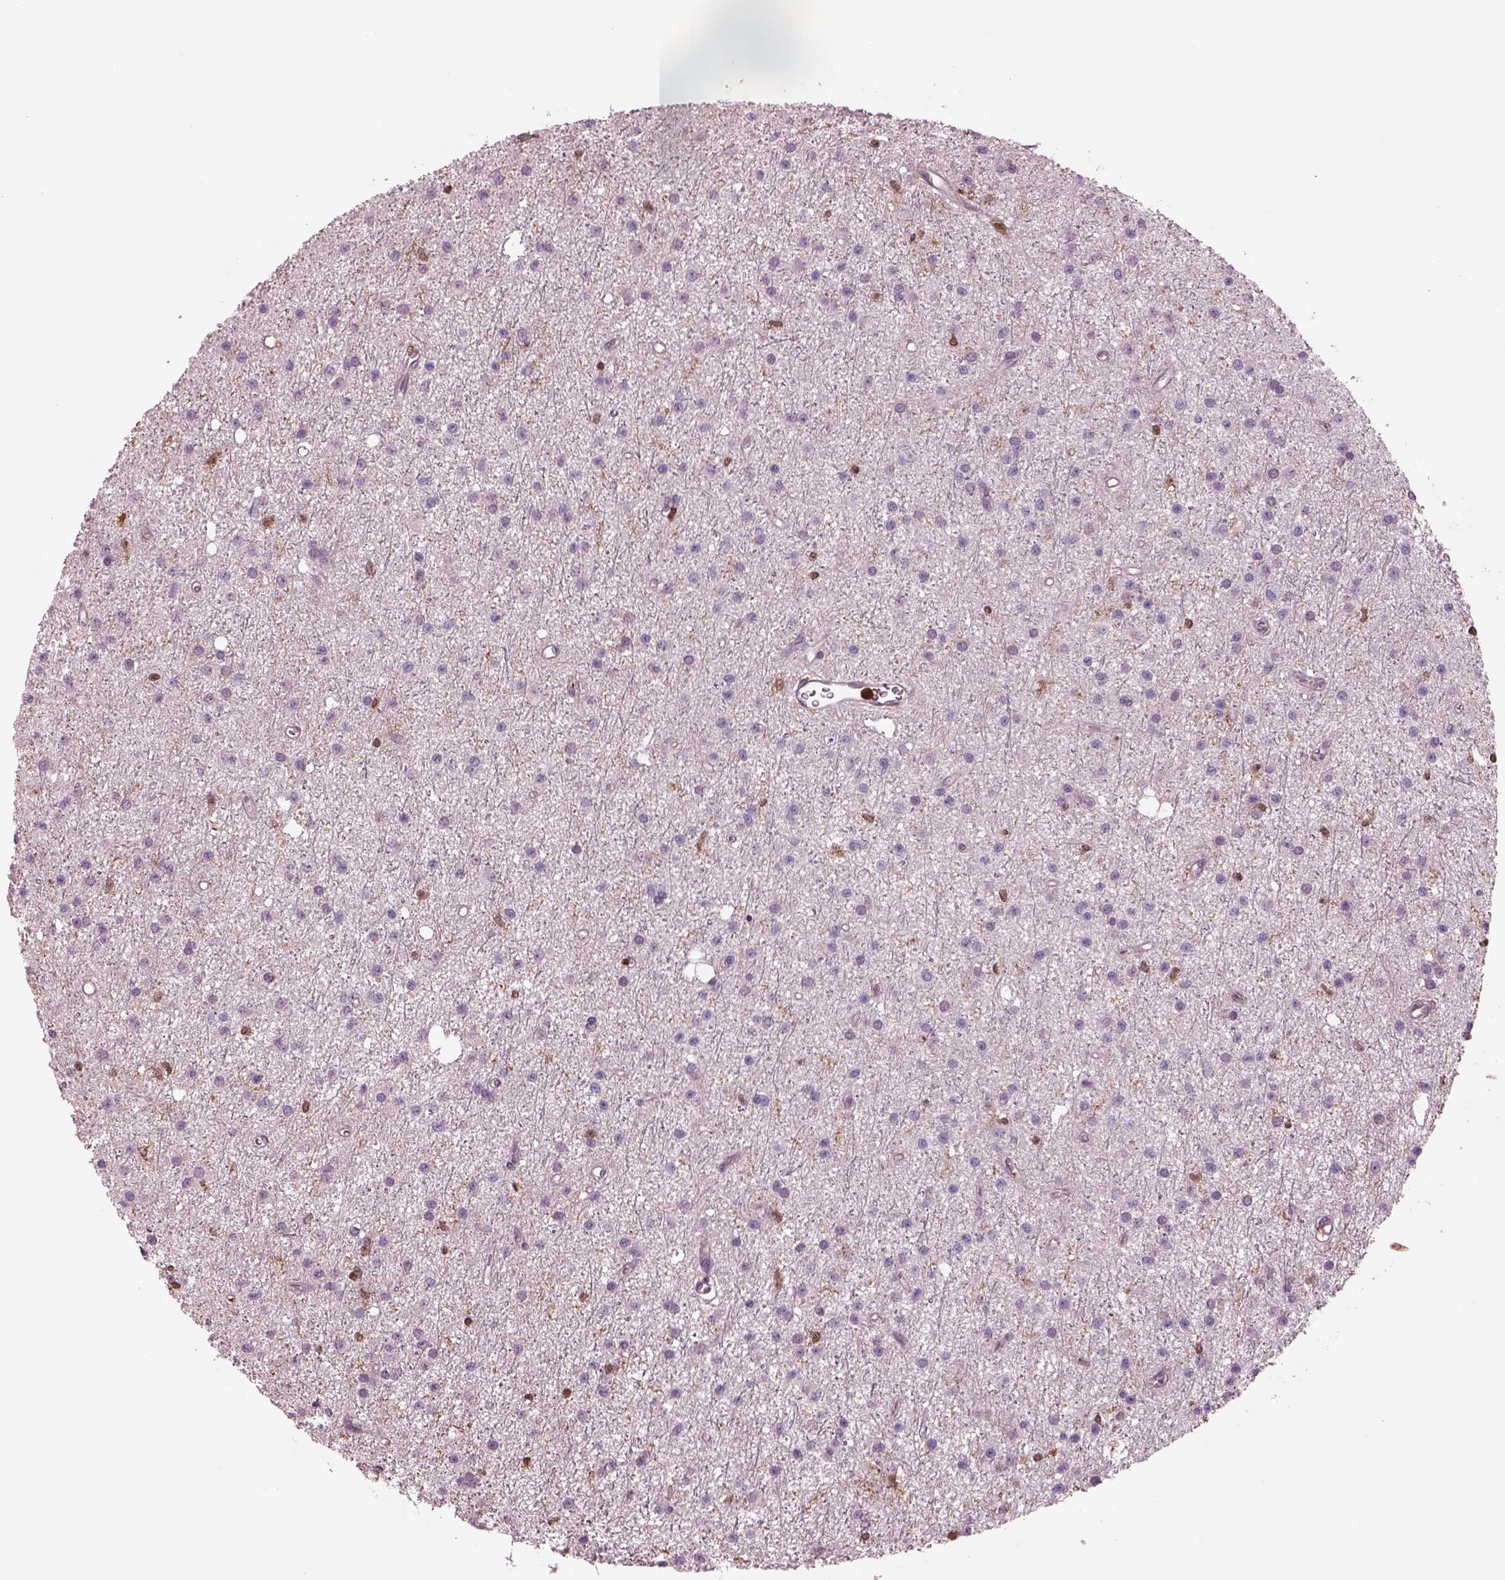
{"staining": {"intensity": "negative", "quantity": "none", "location": "none"}, "tissue": "glioma", "cell_type": "Tumor cells", "image_type": "cancer", "snomed": [{"axis": "morphology", "description": "Glioma, malignant, Low grade"}, {"axis": "topography", "description": "Brain"}], "caption": "This is an IHC image of malignant glioma (low-grade). There is no staining in tumor cells.", "gene": "IL31RA", "patient": {"sex": "male", "age": 27}}